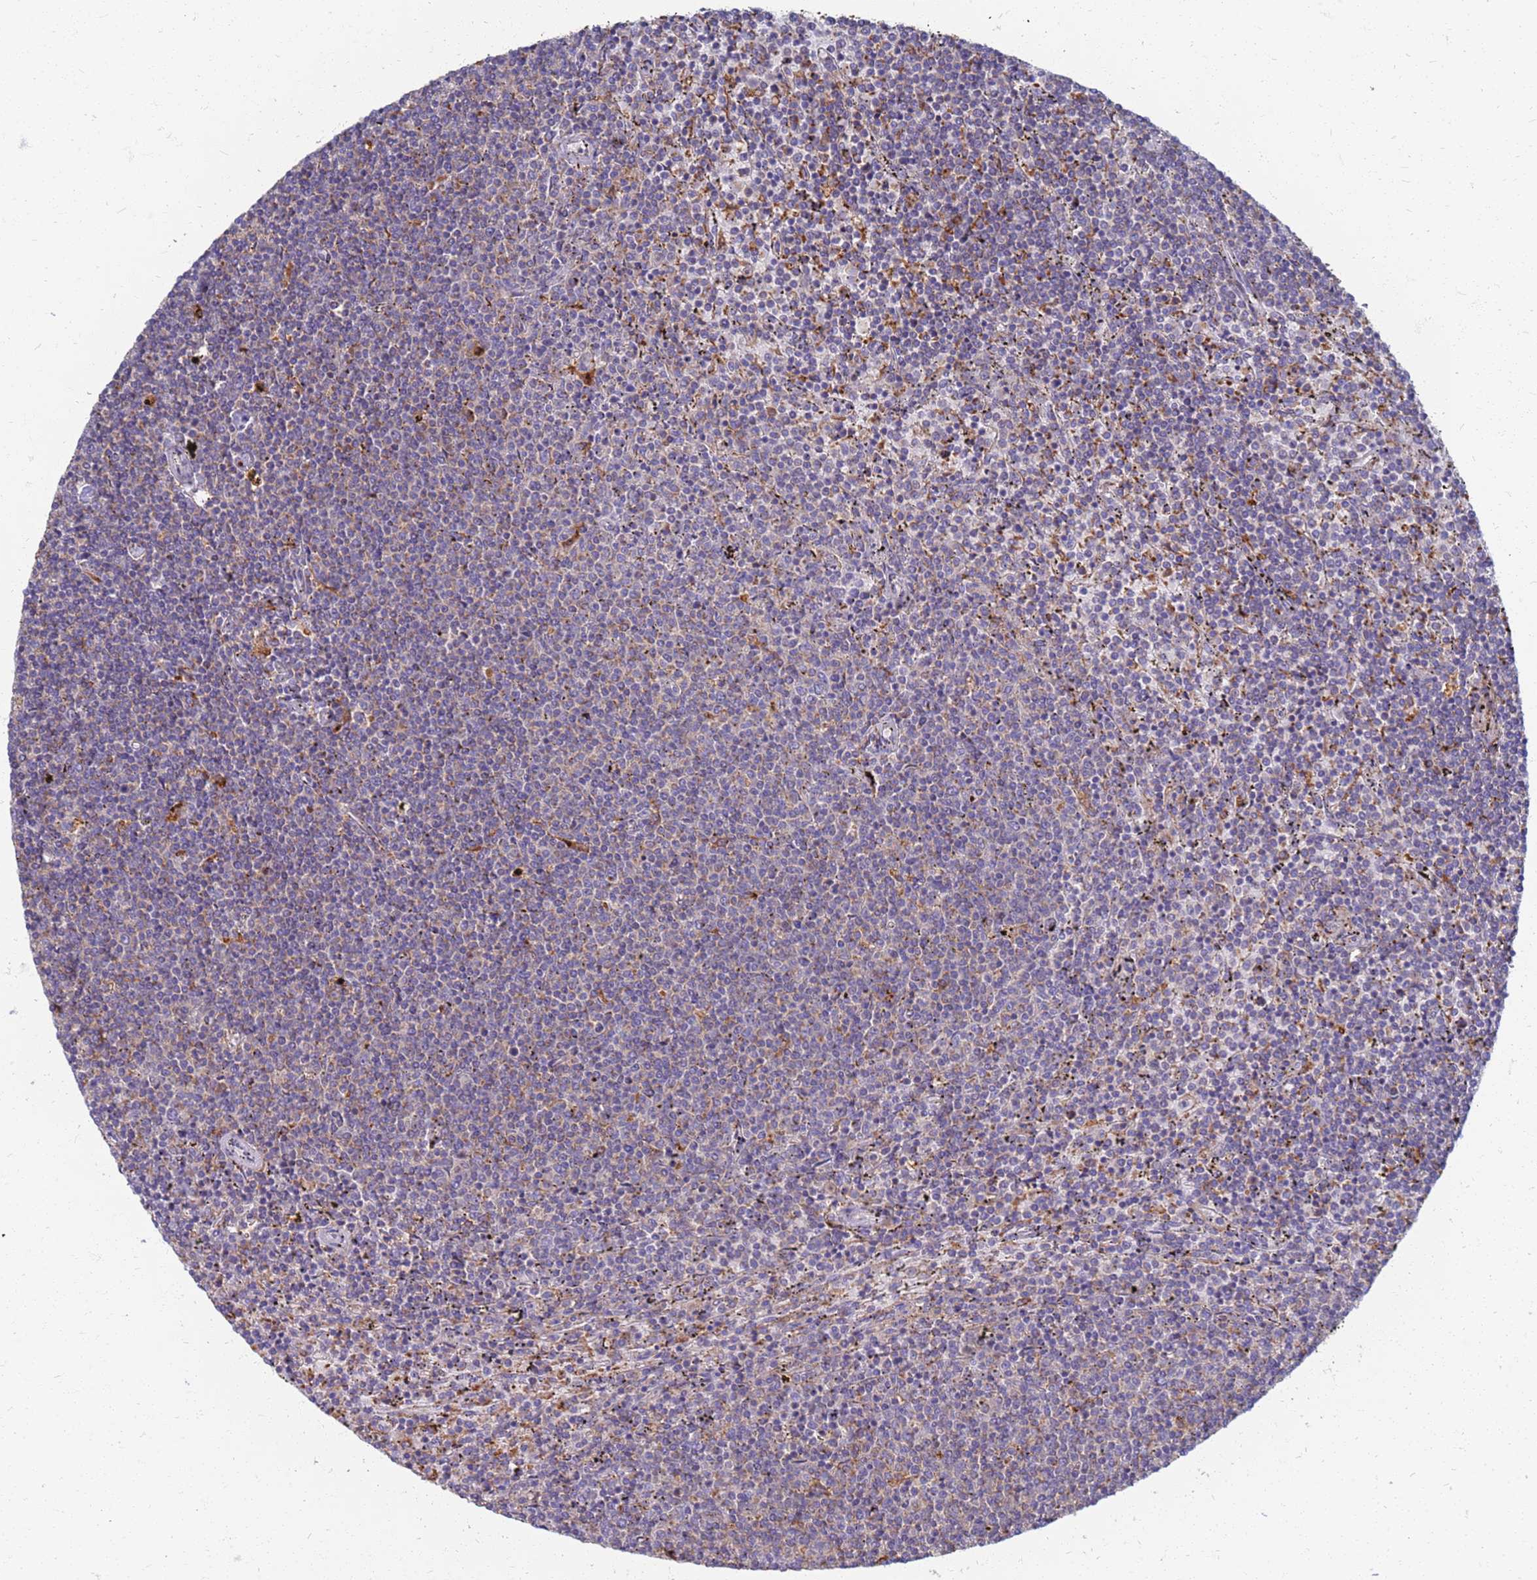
{"staining": {"intensity": "weak", "quantity": "<25%", "location": "cytoplasmic/membranous"}, "tissue": "lymphoma", "cell_type": "Tumor cells", "image_type": "cancer", "snomed": [{"axis": "morphology", "description": "Malignant lymphoma, non-Hodgkin's type, Low grade"}, {"axis": "topography", "description": "Spleen"}], "caption": "IHC image of neoplastic tissue: human low-grade malignant lymphoma, non-Hodgkin's type stained with DAB demonstrates no significant protein positivity in tumor cells.", "gene": "ATP6V1E1", "patient": {"sex": "female", "age": 50}}